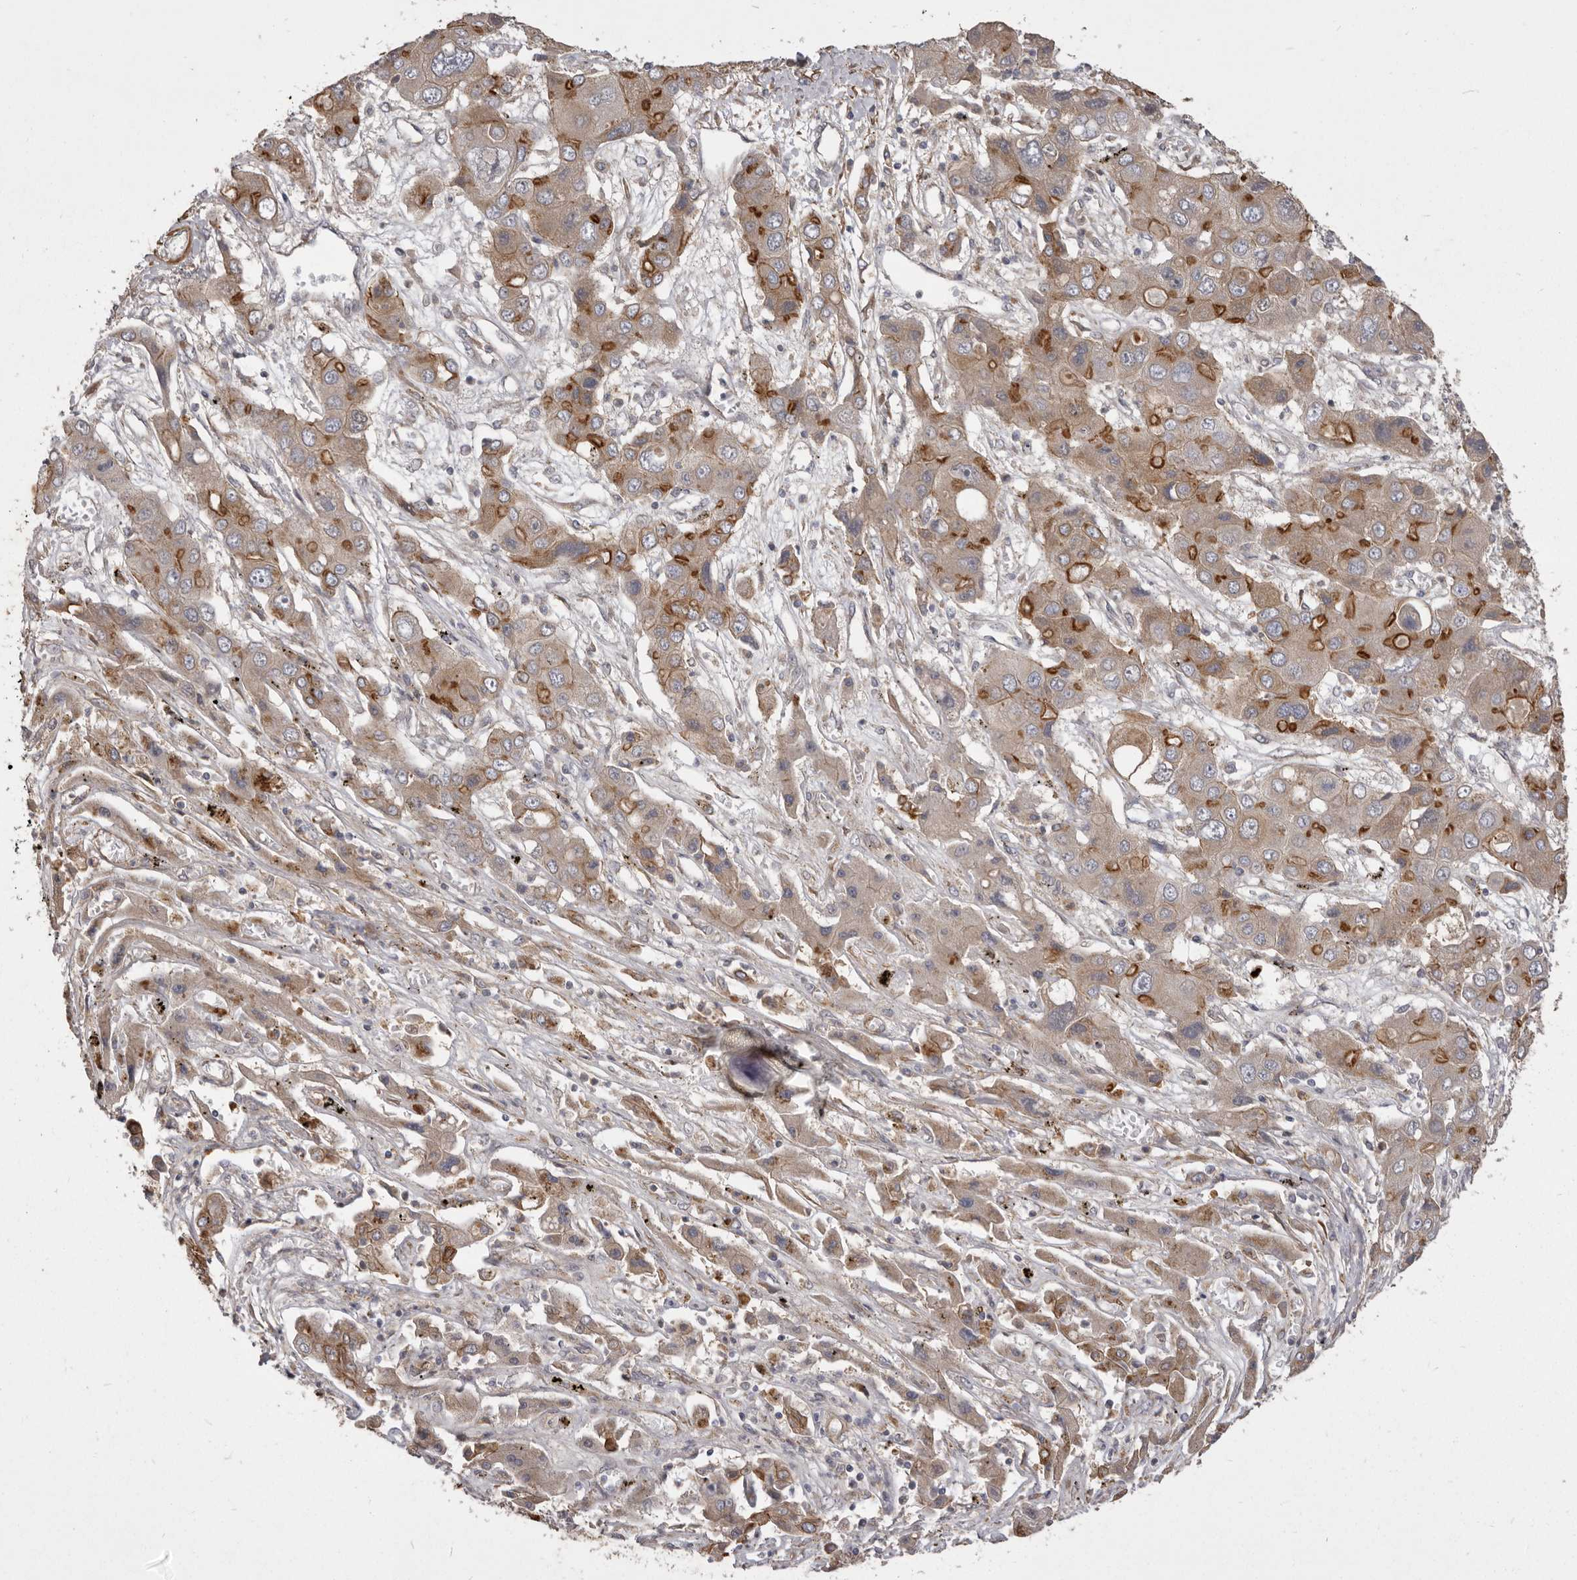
{"staining": {"intensity": "strong", "quantity": "<25%", "location": "cytoplasmic/membranous"}, "tissue": "liver cancer", "cell_type": "Tumor cells", "image_type": "cancer", "snomed": [{"axis": "morphology", "description": "Cholangiocarcinoma"}, {"axis": "topography", "description": "Liver"}], "caption": "Liver cholangiocarcinoma stained for a protein exhibits strong cytoplasmic/membranous positivity in tumor cells.", "gene": "VPS45", "patient": {"sex": "male", "age": 67}}